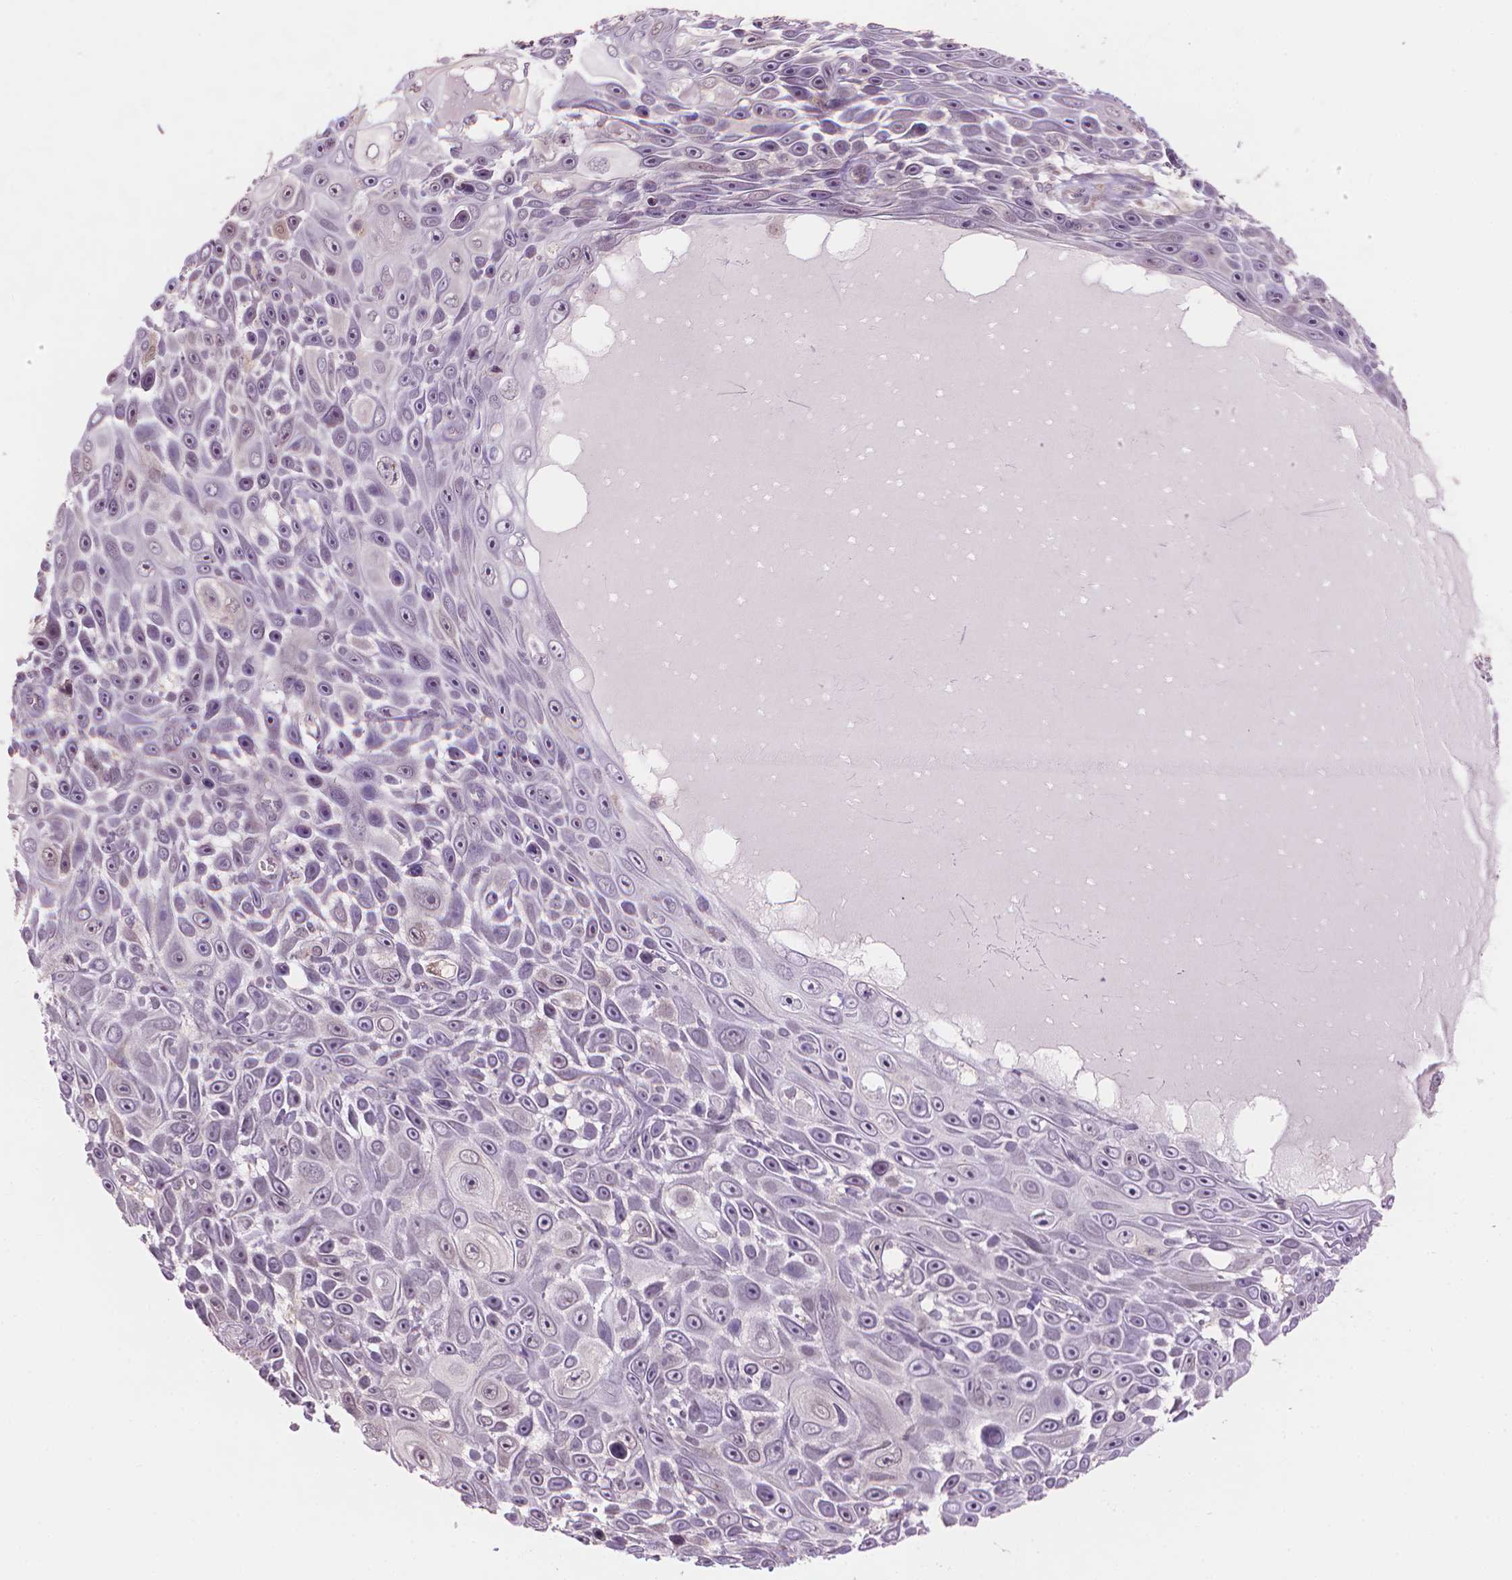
{"staining": {"intensity": "weak", "quantity": "25%-75%", "location": "nuclear"}, "tissue": "skin cancer", "cell_type": "Tumor cells", "image_type": "cancer", "snomed": [{"axis": "morphology", "description": "Squamous cell carcinoma, NOS"}, {"axis": "topography", "description": "Skin"}], "caption": "Protein analysis of squamous cell carcinoma (skin) tissue exhibits weak nuclear expression in approximately 25%-75% of tumor cells.", "gene": "IFFO1", "patient": {"sex": "male", "age": 82}}